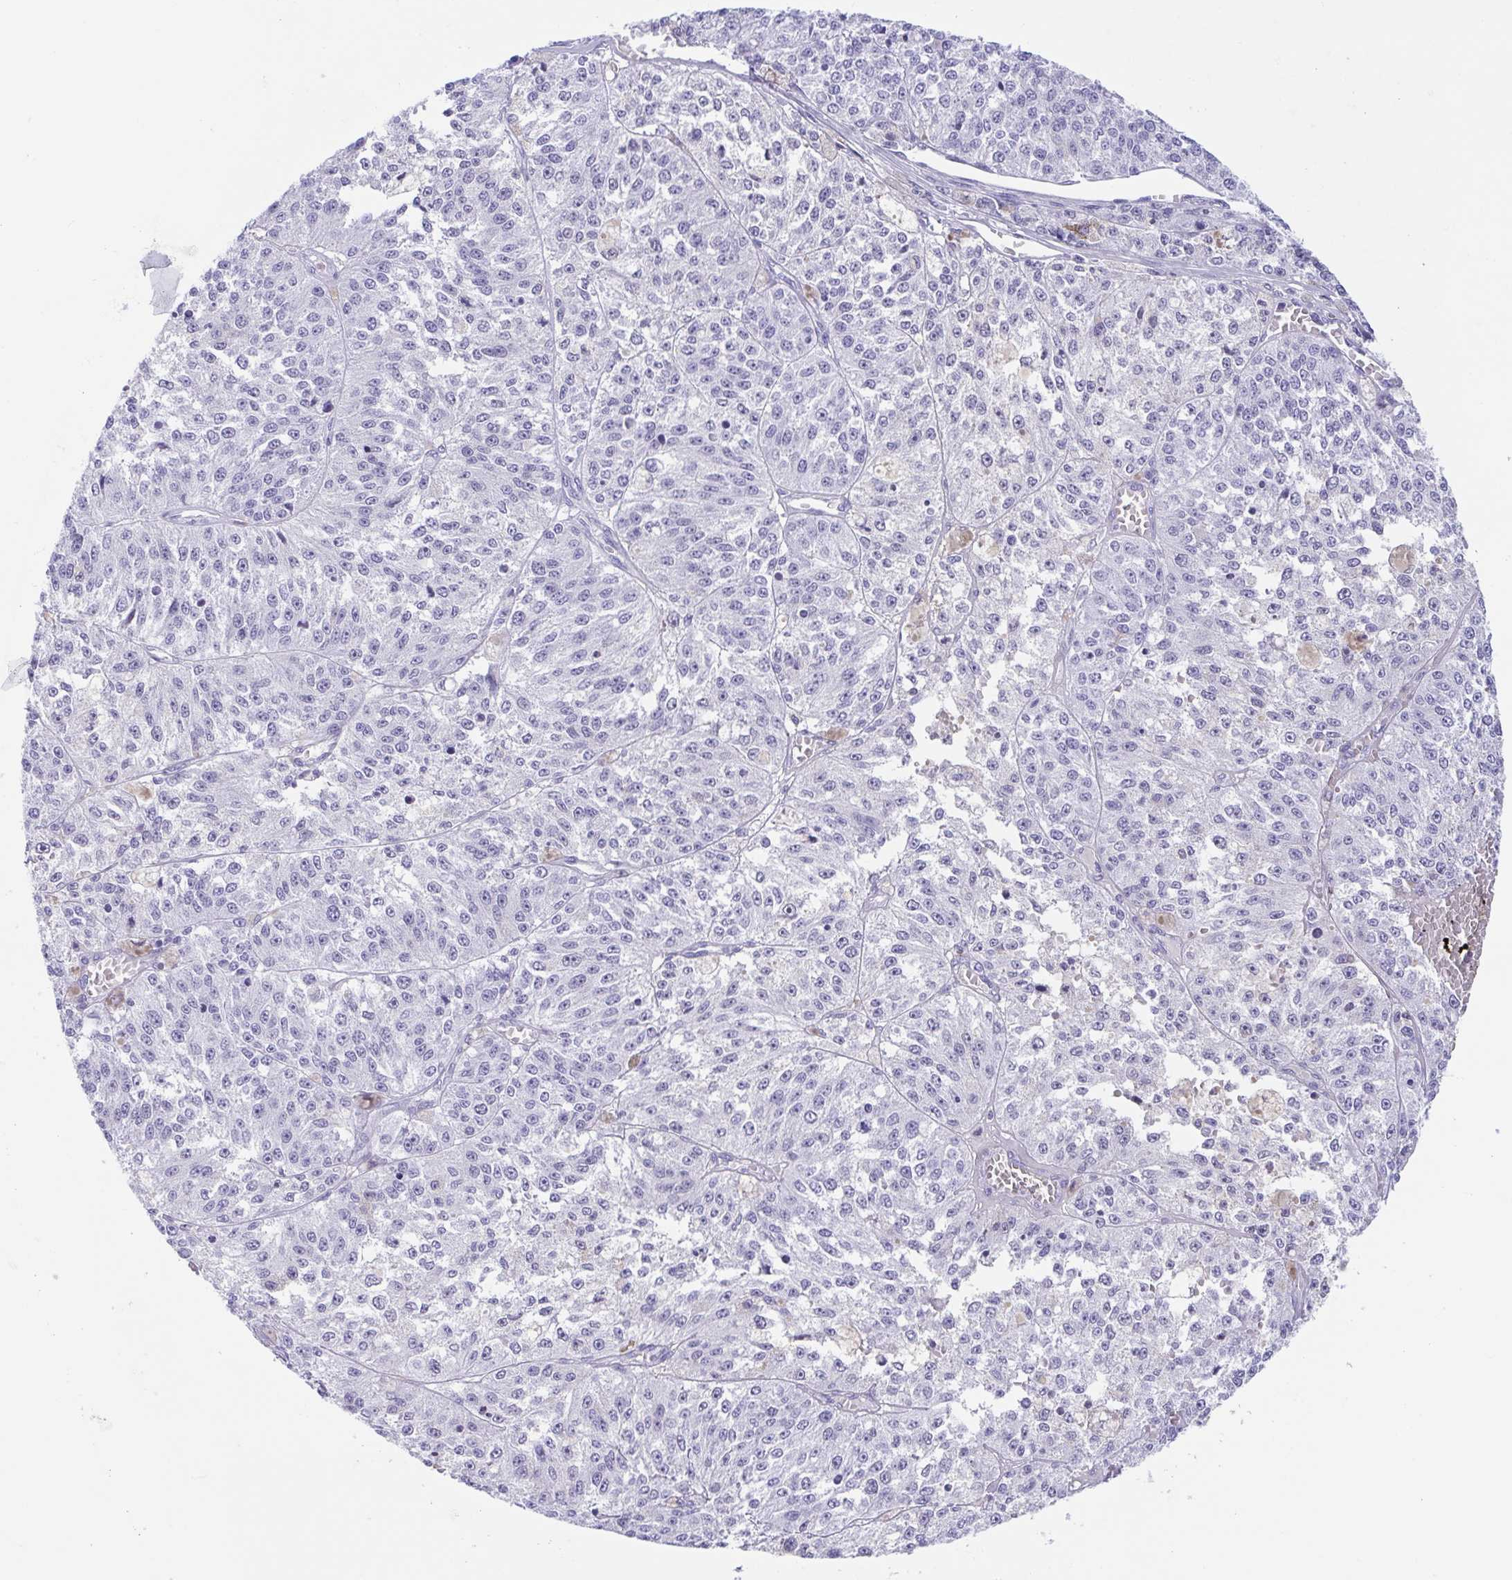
{"staining": {"intensity": "negative", "quantity": "none", "location": "none"}, "tissue": "melanoma", "cell_type": "Tumor cells", "image_type": "cancer", "snomed": [{"axis": "morphology", "description": "Malignant melanoma, Metastatic site"}, {"axis": "topography", "description": "Lymph node"}], "caption": "A histopathology image of human malignant melanoma (metastatic site) is negative for staining in tumor cells.", "gene": "TMEM35A", "patient": {"sex": "female", "age": 64}}